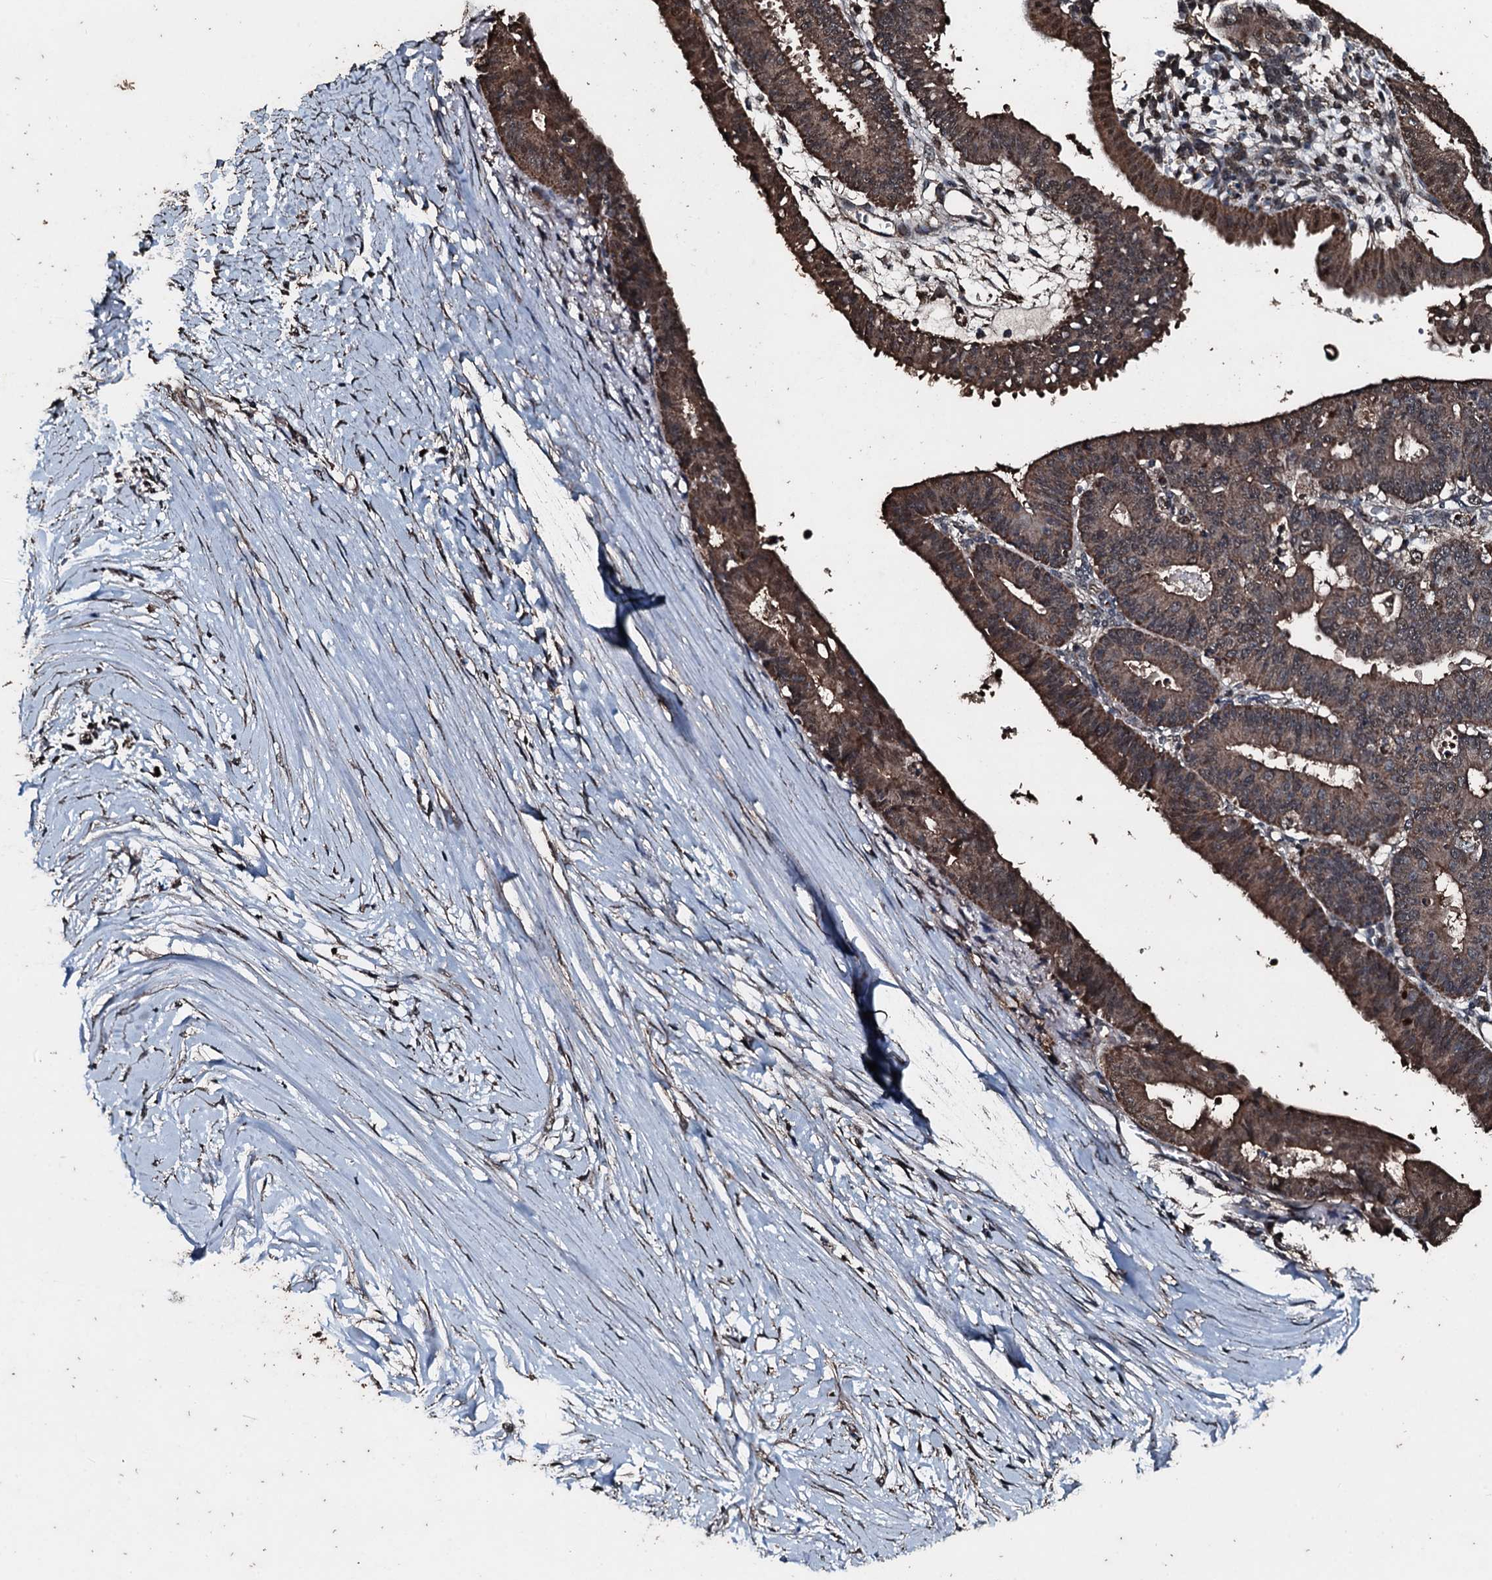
{"staining": {"intensity": "moderate", "quantity": ">75%", "location": "cytoplasmic/membranous,nuclear"}, "tissue": "ovarian cancer", "cell_type": "Tumor cells", "image_type": "cancer", "snomed": [{"axis": "morphology", "description": "Carcinoma, endometroid"}, {"axis": "topography", "description": "Appendix"}, {"axis": "topography", "description": "Ovary"}], "caption": "A photomicrograph showing moderate cytoplasmic/membranous and nuclear expression in approximately >75% of tumor cells in endometroid carcinoma (ovarian), as visualized by brown immunohistochemical staining.", "gene": "FAAP24", "patient": {"sex": "female", "age": 42}}